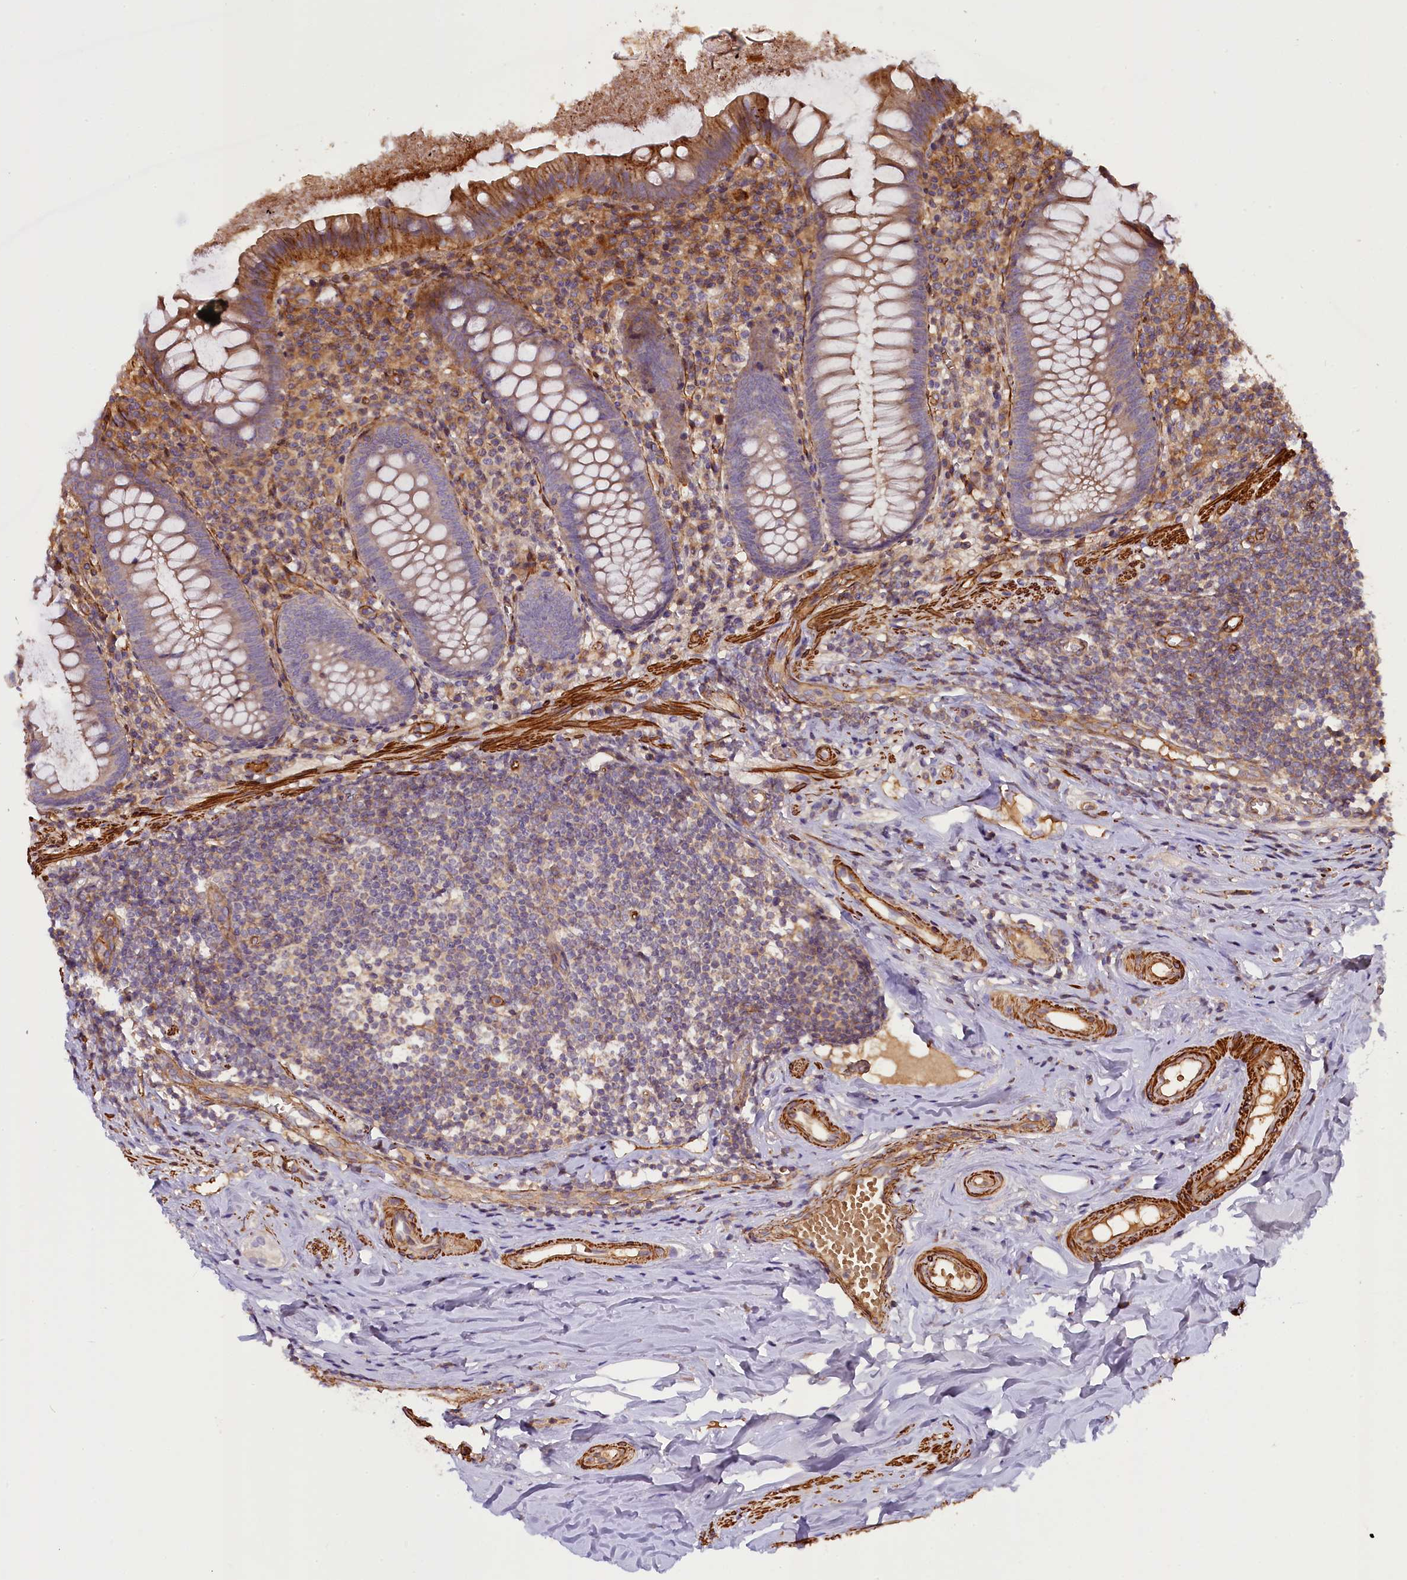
{"staining": {"intensity": "moderate", "quantity": "<25%", "location": "cytoplasmic/membranous"}, "tissue": "appendix", "cell_type": "Glandular cells", "image_type": "normal", "snomed": [{"axis": "morphology", "description": "Normal tissue, NOS"}, {"axis": "topography", "description": "Appendix"}], "caption": "Protein expression analysis of benign human appendix reveals moderate cytoplasmic/membranous positivity in about <25% of glandular cells.", "gene": "FUZ", "patient": {"sex": "female", "age": 51}}